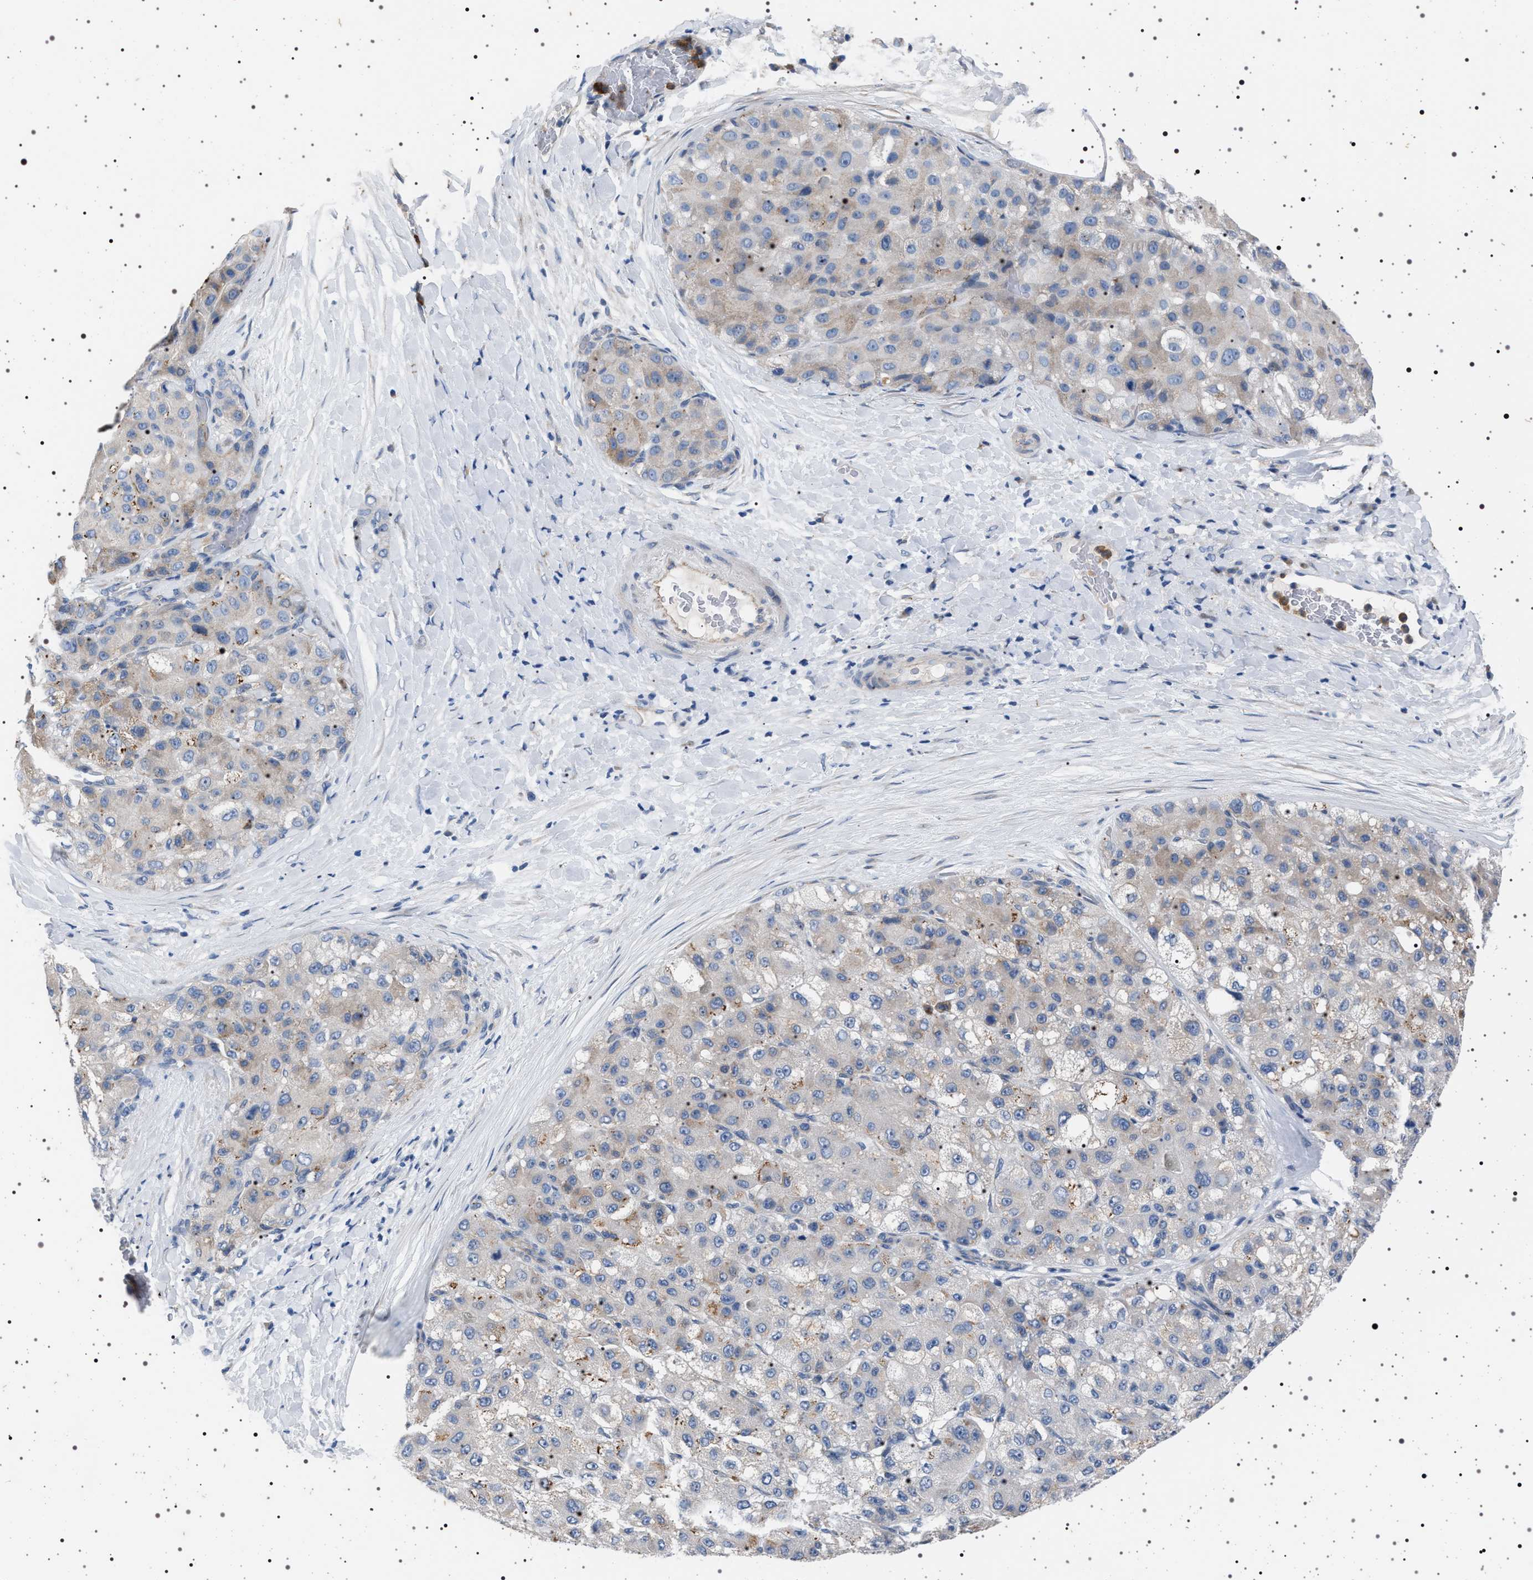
{"staining": {"intensity": "weak", "quantity": "<25%", "location": "cytoplasmic/membranous"}, "tissue": "liver cancer", "cell_type": "Tumor cells", "image_type": "cancer", "snomed": [{"axis": "morphology", "description": "Carcinoma, Hepatocellular, NOS"}, {"axis": "topography", "description": "Liver"}], "caption": "Liver cancer (hepatocellular carcinoma) was stained to show a protein in brown. There is no significant positivity in tumor cells.", "gene": "NAT9", "patient": {"sex": "male", "age": 80}}